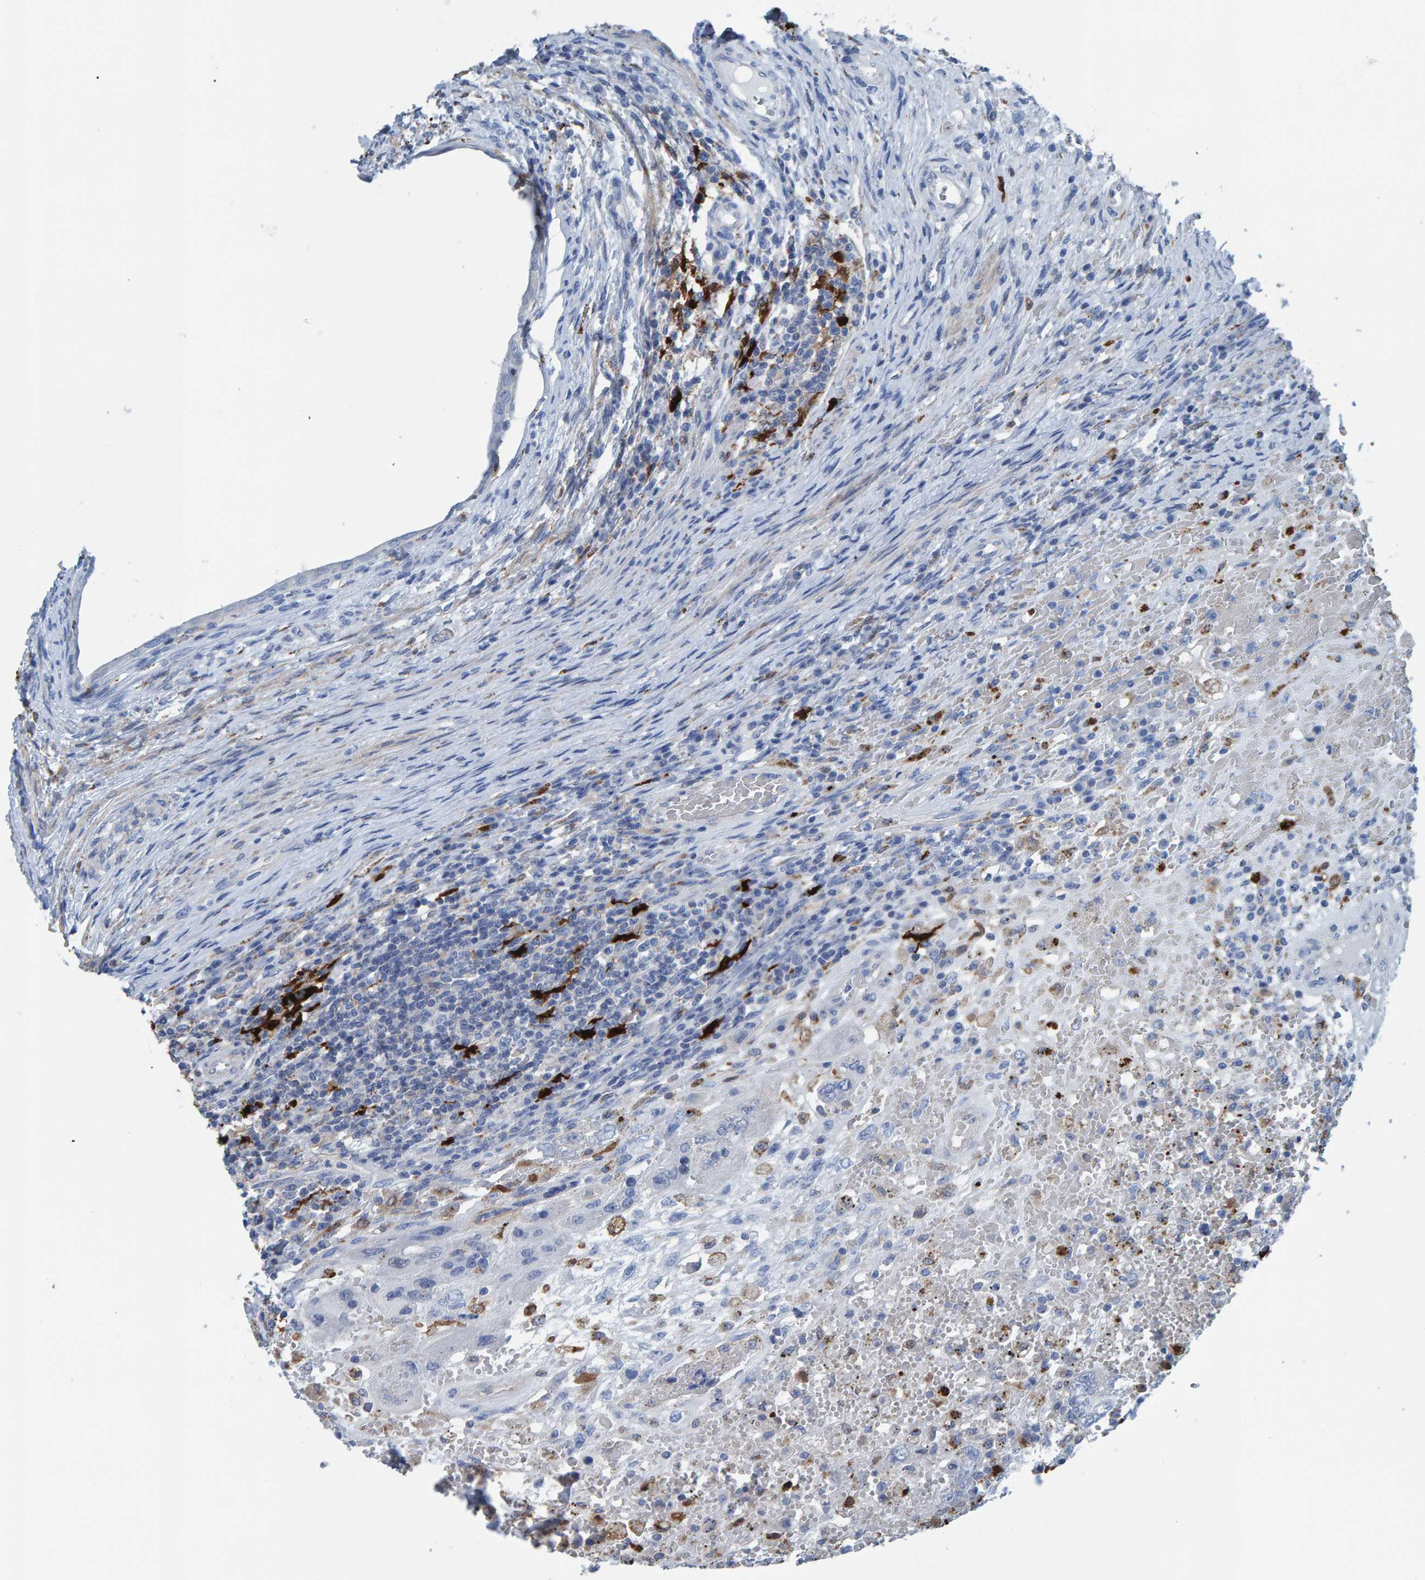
{"staining": {"intensity": "negative", "quantity": "none", "location": "none"}, "tissue": "testis cancer", "cell_type": "Tumor cells", "image_type": "cancer", "snomed": [{"axis": "morphology", "description": "Carcinoma, Embryonal, NOS"}, {"axis": "topography", "description": "Testis"}], "caption": "Embryonal carcinoma (testis) stained for a protein using IHC displays no positivity tumor cells.", "gene": "IDO1", "patient": {"sex": "male", "age": 26}}